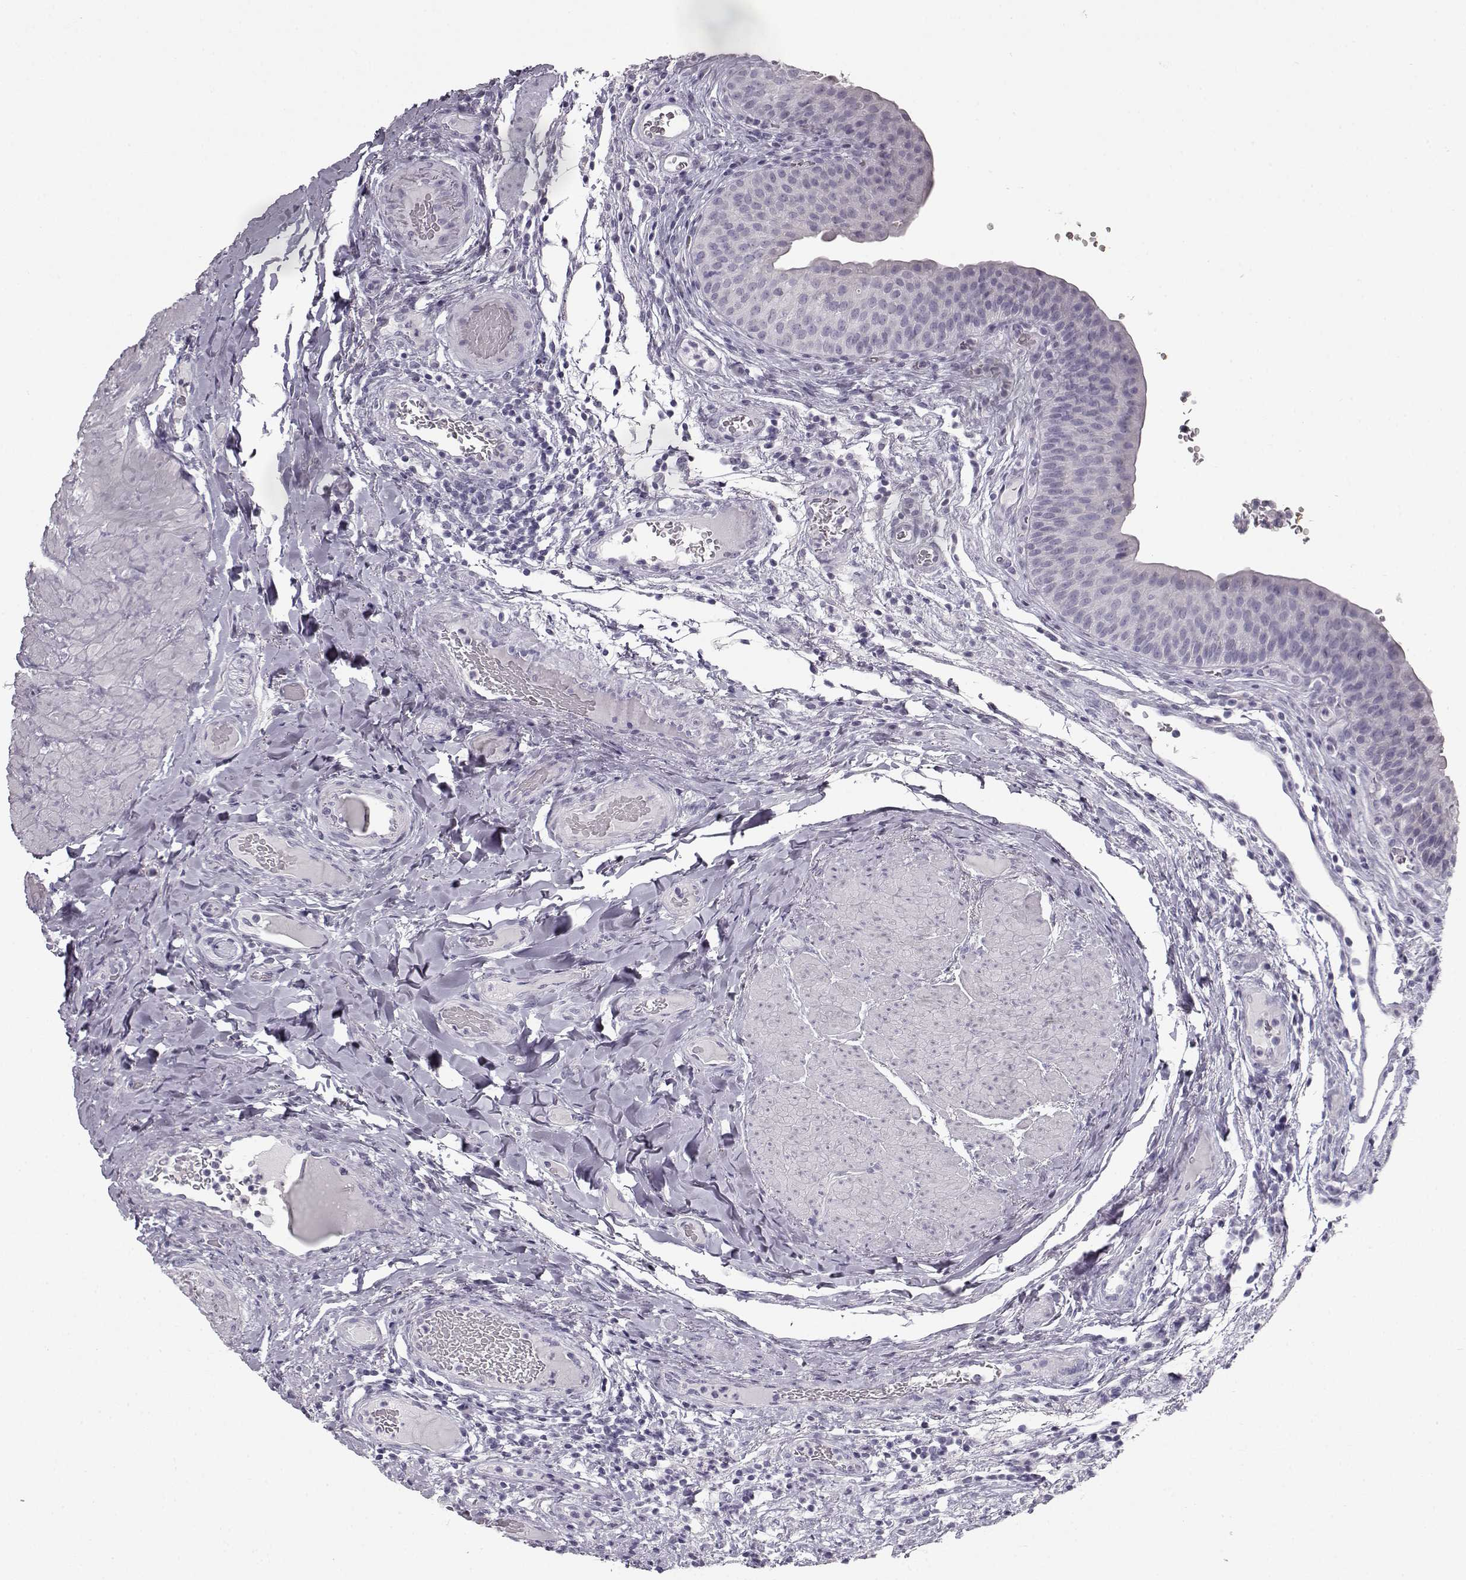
{"staining": {"intensity": "negative", "quantity": "none", "location": "none"}, "tissue": "urinary bladder", "cell_type": "Urothelial cells", "image_type": "normal", "snomed": [{"axis": "morphology", "description": "Normal tissue, NOS"}, {"axis": "topography", "description": "Urinary bladder"}], "caption": "Urinary bladder stained for a protein using immunohistochemistry exhibits no positivity urothelial cells.", "gene": "SEMG2", "patient": {"sex": "male", "age": 66}}